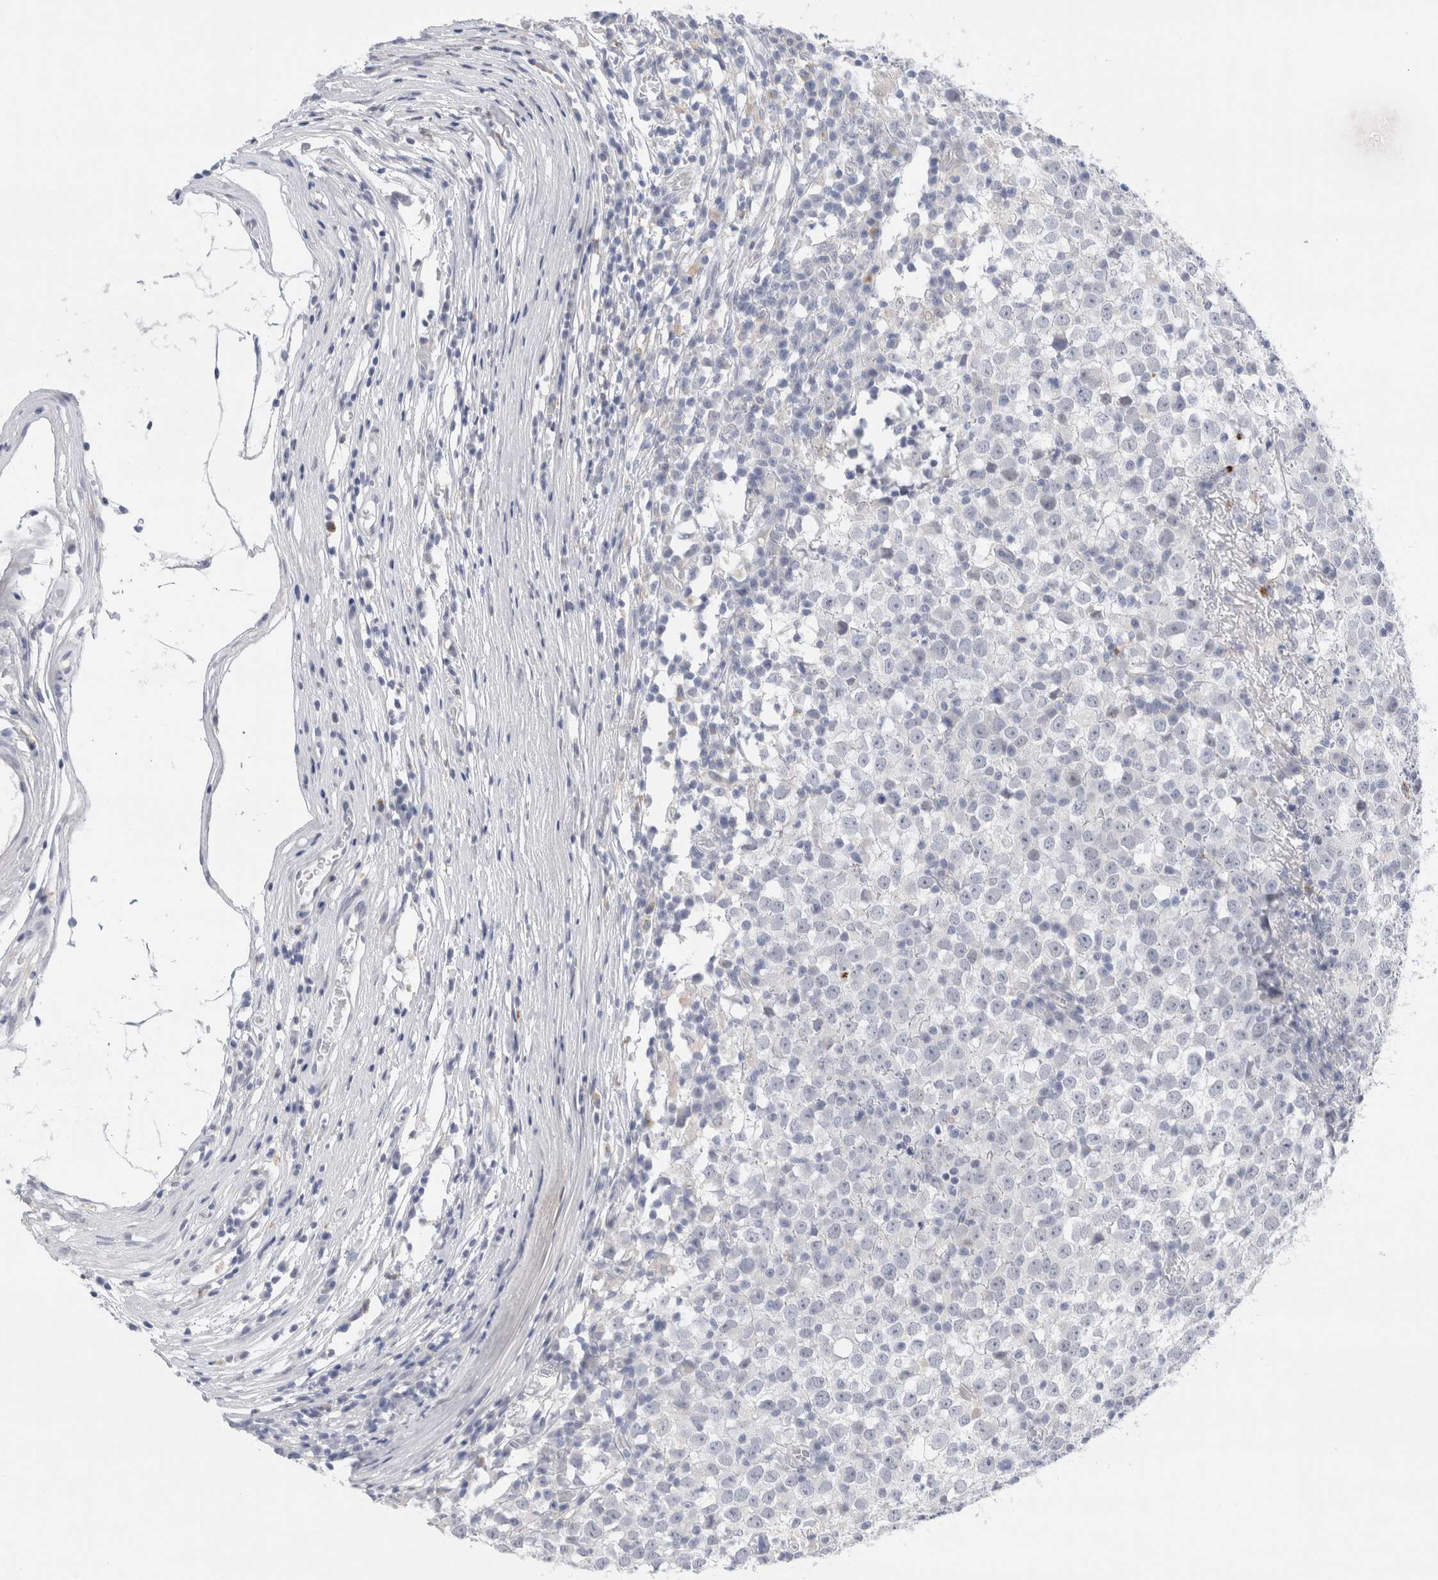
{"staining": {"intensity": "negative", "quantity": "none", "location": "none"}, "tissue": "testis cancer", "cell_type": "Tumor cells", "image_type": "cancer", "snomed": [{"axis": "morphology", "description": "Seminoma, NOS"}, {"axis": "topography", "description": "Testis"}], "caption": "The image demonstrates no significant expression in tumor cells of testis seminoma.", "gene": "SLC22A12", "patient": {"sex": "male", "age": 65}}